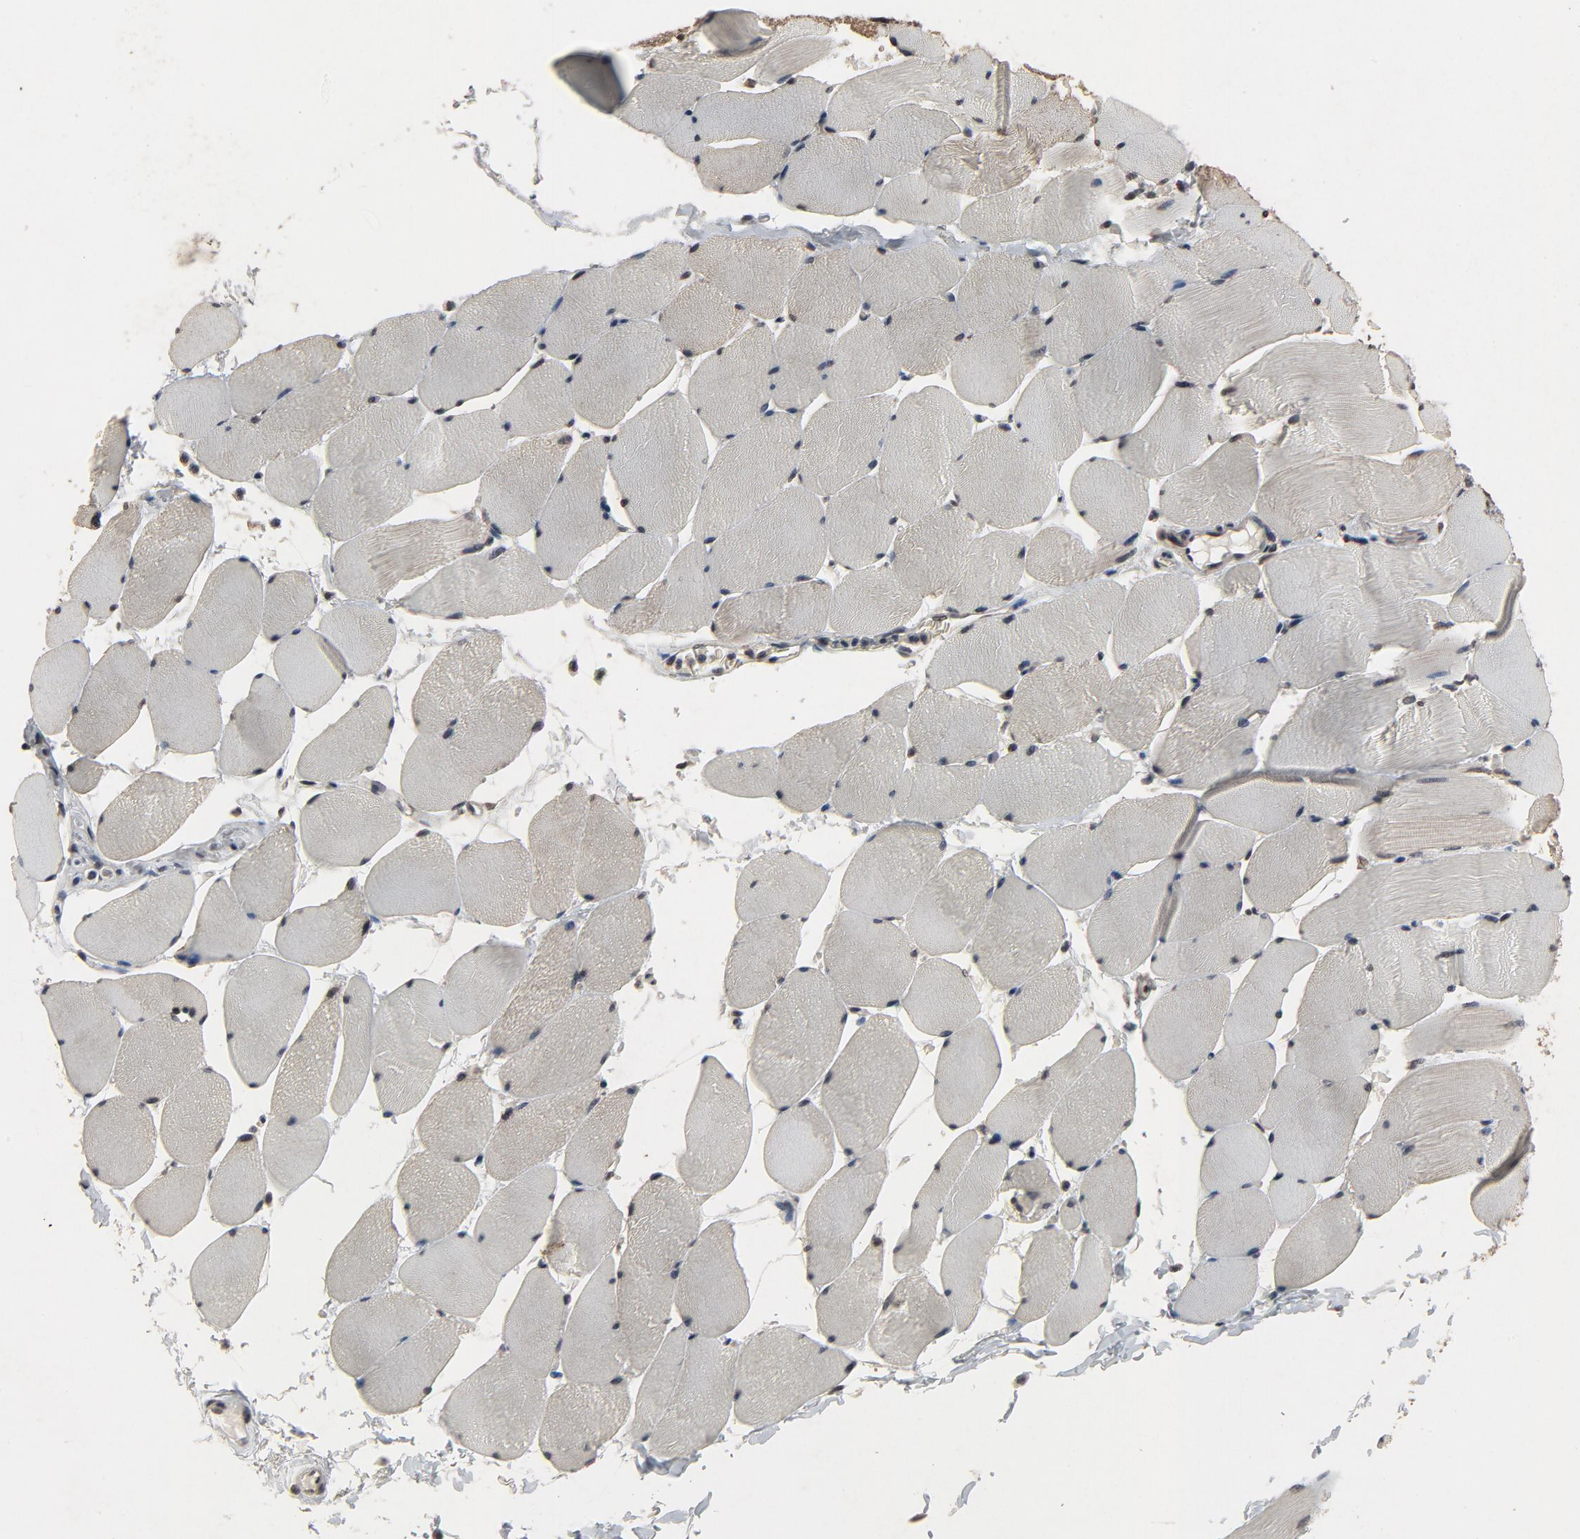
{"staining": {"intensity": "weak", "quantity": "<25%", "location": "cytoplasmic/membranous,nuclear"}, "tissue": "skeletal muscle", "cell_type": "Myocytes", "image_type": "normal", "snomed": [{"axis": "morphology", "description": "Normal tissue, NOS"}, {"axis": "topography", "description": "Skeletal muscle"}], "caption": "Human skeletal muscle stained for a protein using immunohistochemistry (IHC) shows no positivity in myocytes.", "gene": "POM121", "patient": {"sex": "male", "age": 62}}